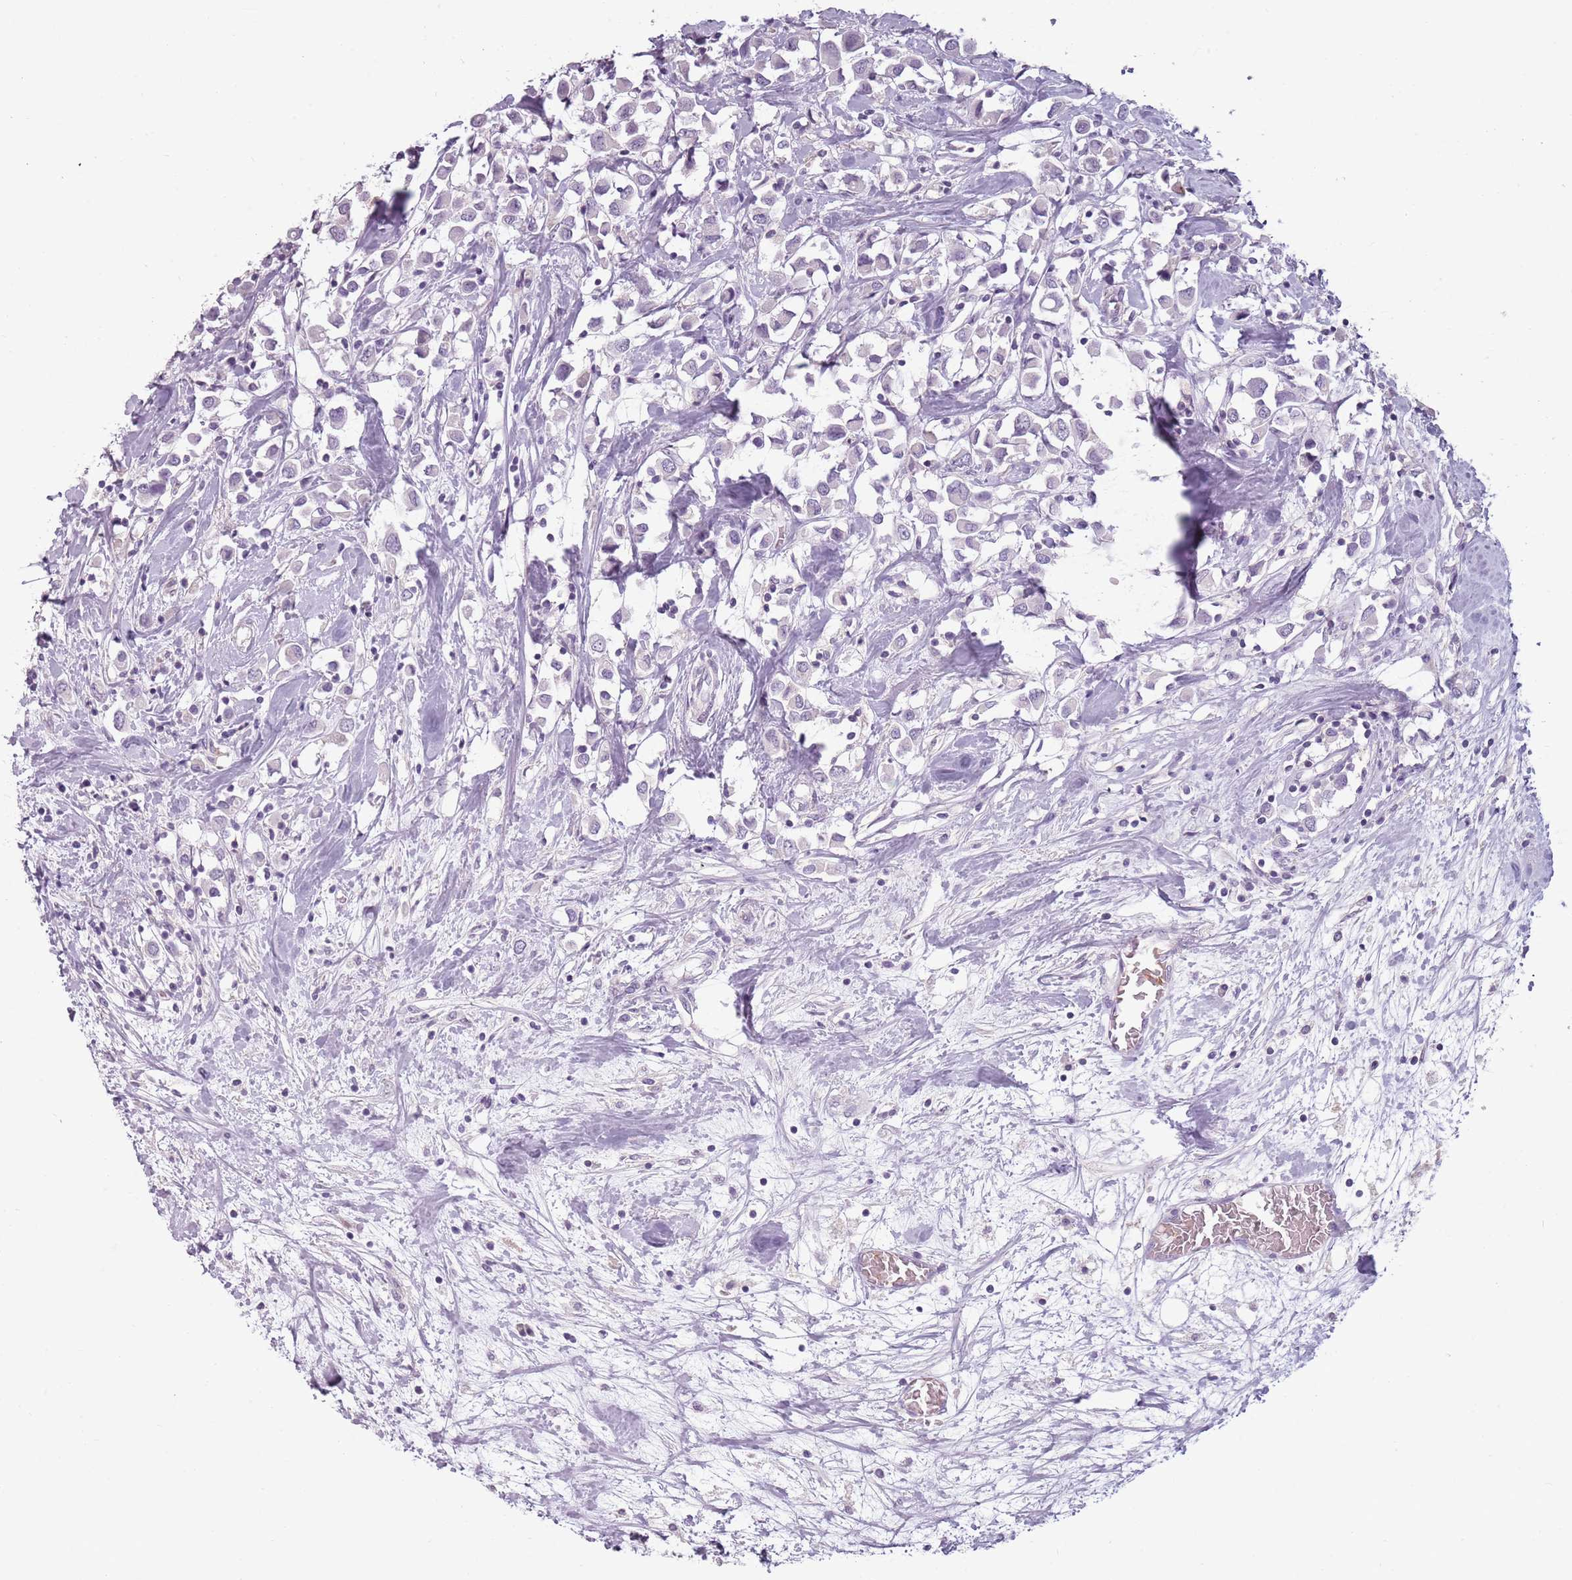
{"staining": {"intensity": "negative", "quantity": "none", "location": "none"}, "tissue": "breast cancer", "cell_type": "Tumor cells", "image_type": "cancer", "snomed": [{"axis": "morphology", "description": "Duct carcinoma"}, {"axis": "topography", "description": "Breast"}], "caption": "Immunohistochemical staining of human breast cancer (intraductal carcinoma) shows no significant positivity in tumor cells. The staining is performed using DAB brown chromogen with nuclei counter-stained in using hematoxylin.", "gene": "PIEZO1", "patient": {"sex": "female", "age": 61}}